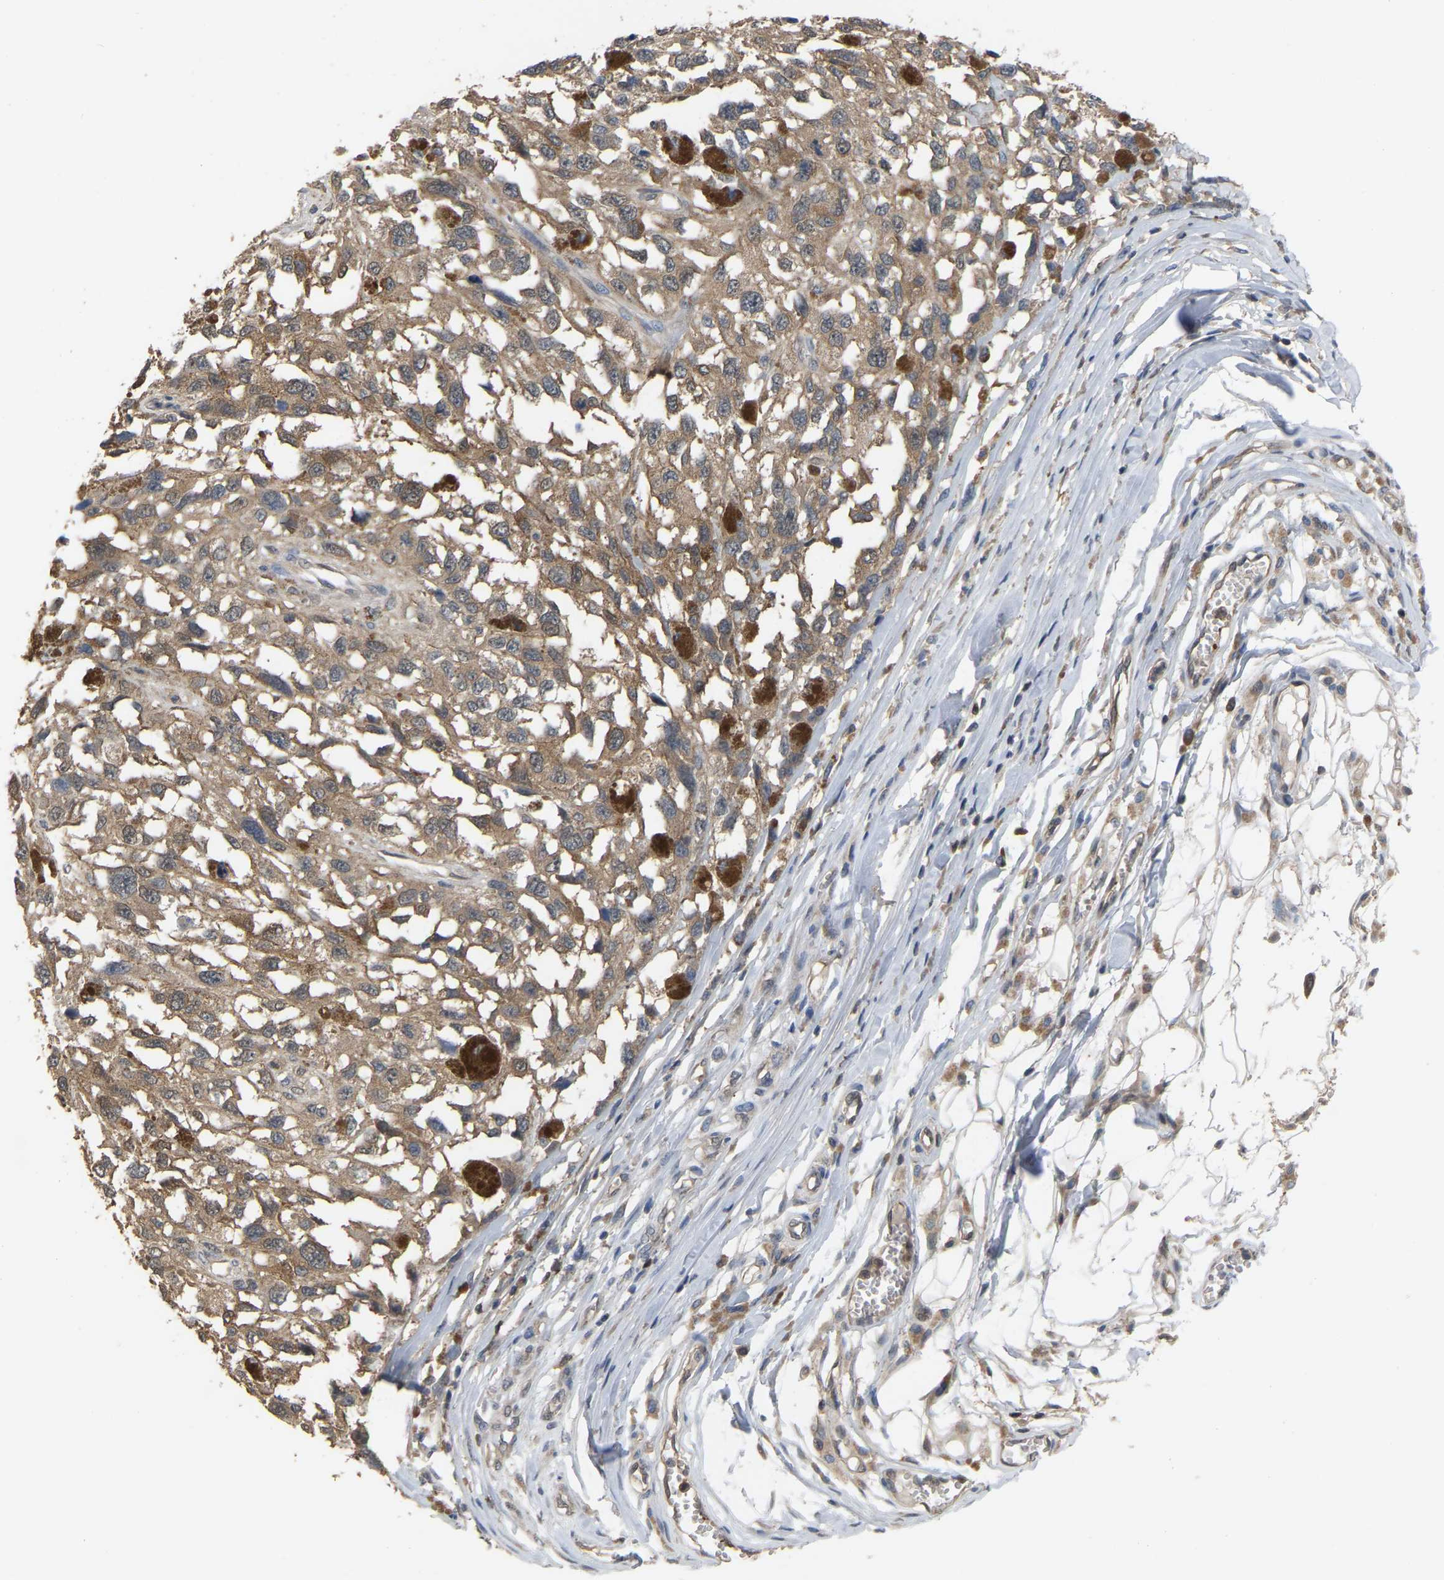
{"staining": {"intensity": "moderate", "quantity": ">75%", "location": "cytoplasmic/membranous"}, "tissue": "melanoma", "cell_type": "Tumor cells", "image_type": "cancer", "snomed": [{"axis": "morphology", "description": "Malignant melanoma, Metastatic site"}, {"axis": "topography", "description": "Lymph node"}], "caption": "Immunohistochemistry (DAB (3,3'-diaminobenzidine)) staining of malignant melanoma (metastatic site) demonstrates moderate cytoplasmic/membranous protein positivity in about >75% of tumor cells.", "gene": "MTPN", "patient": {"sex": "male", "age": 59}}